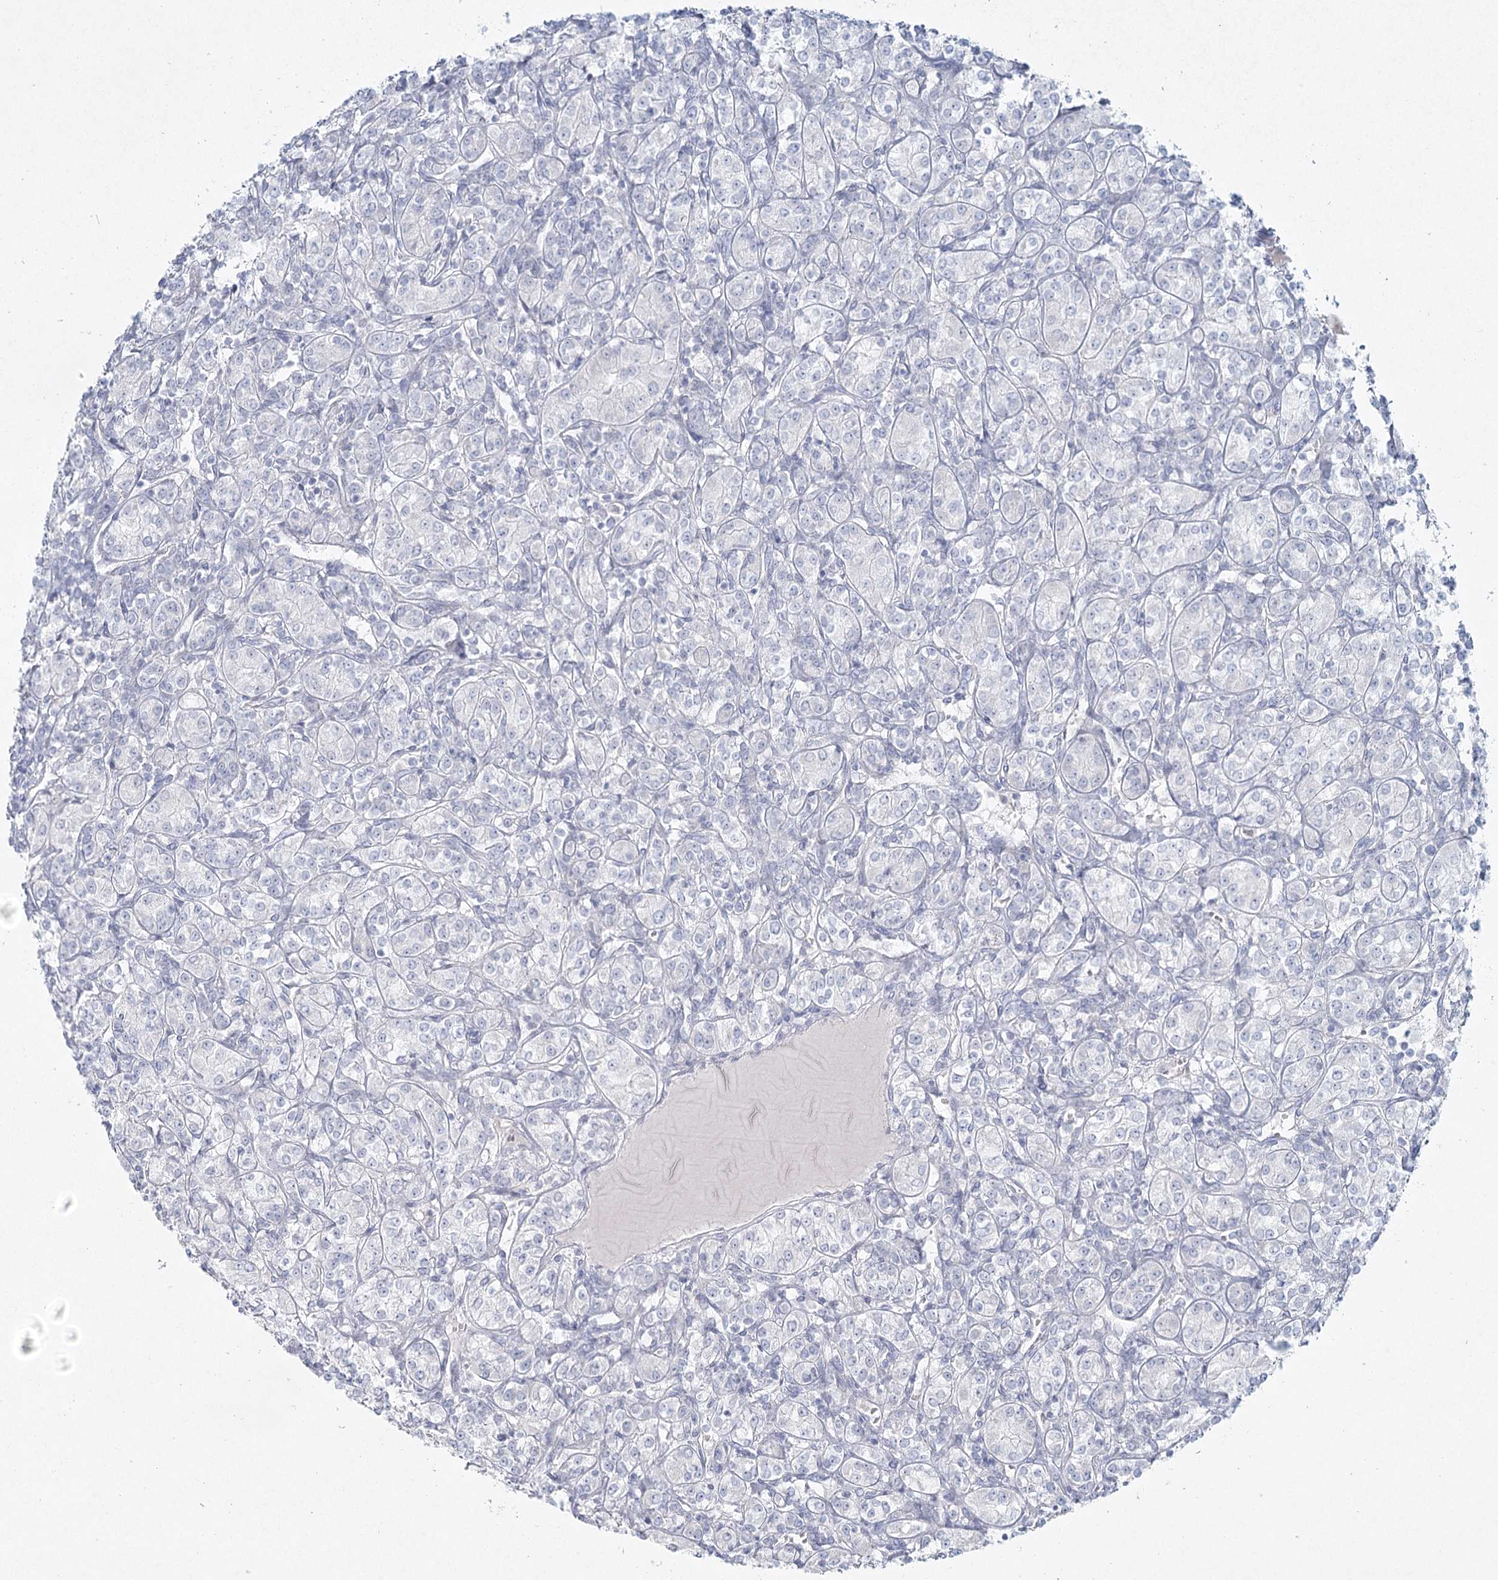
{"staining": {"intensity": "negative", "quantity": "none", "location": "none"}, "tissue": "renal cancer", "cell_type": "Tumor cells", "image_type": "cancer", "snomed": [{"axis": "morphology", "description": "Adenocarcinoma, NOS"}, {"axis": "topography", "description": "Kidney"}], "caption": "The image demonstrates no significant expression in tumor cells of renal cancer.", "gene": "LRP2BP", "patient": {"sex": "male", "age": 77}}